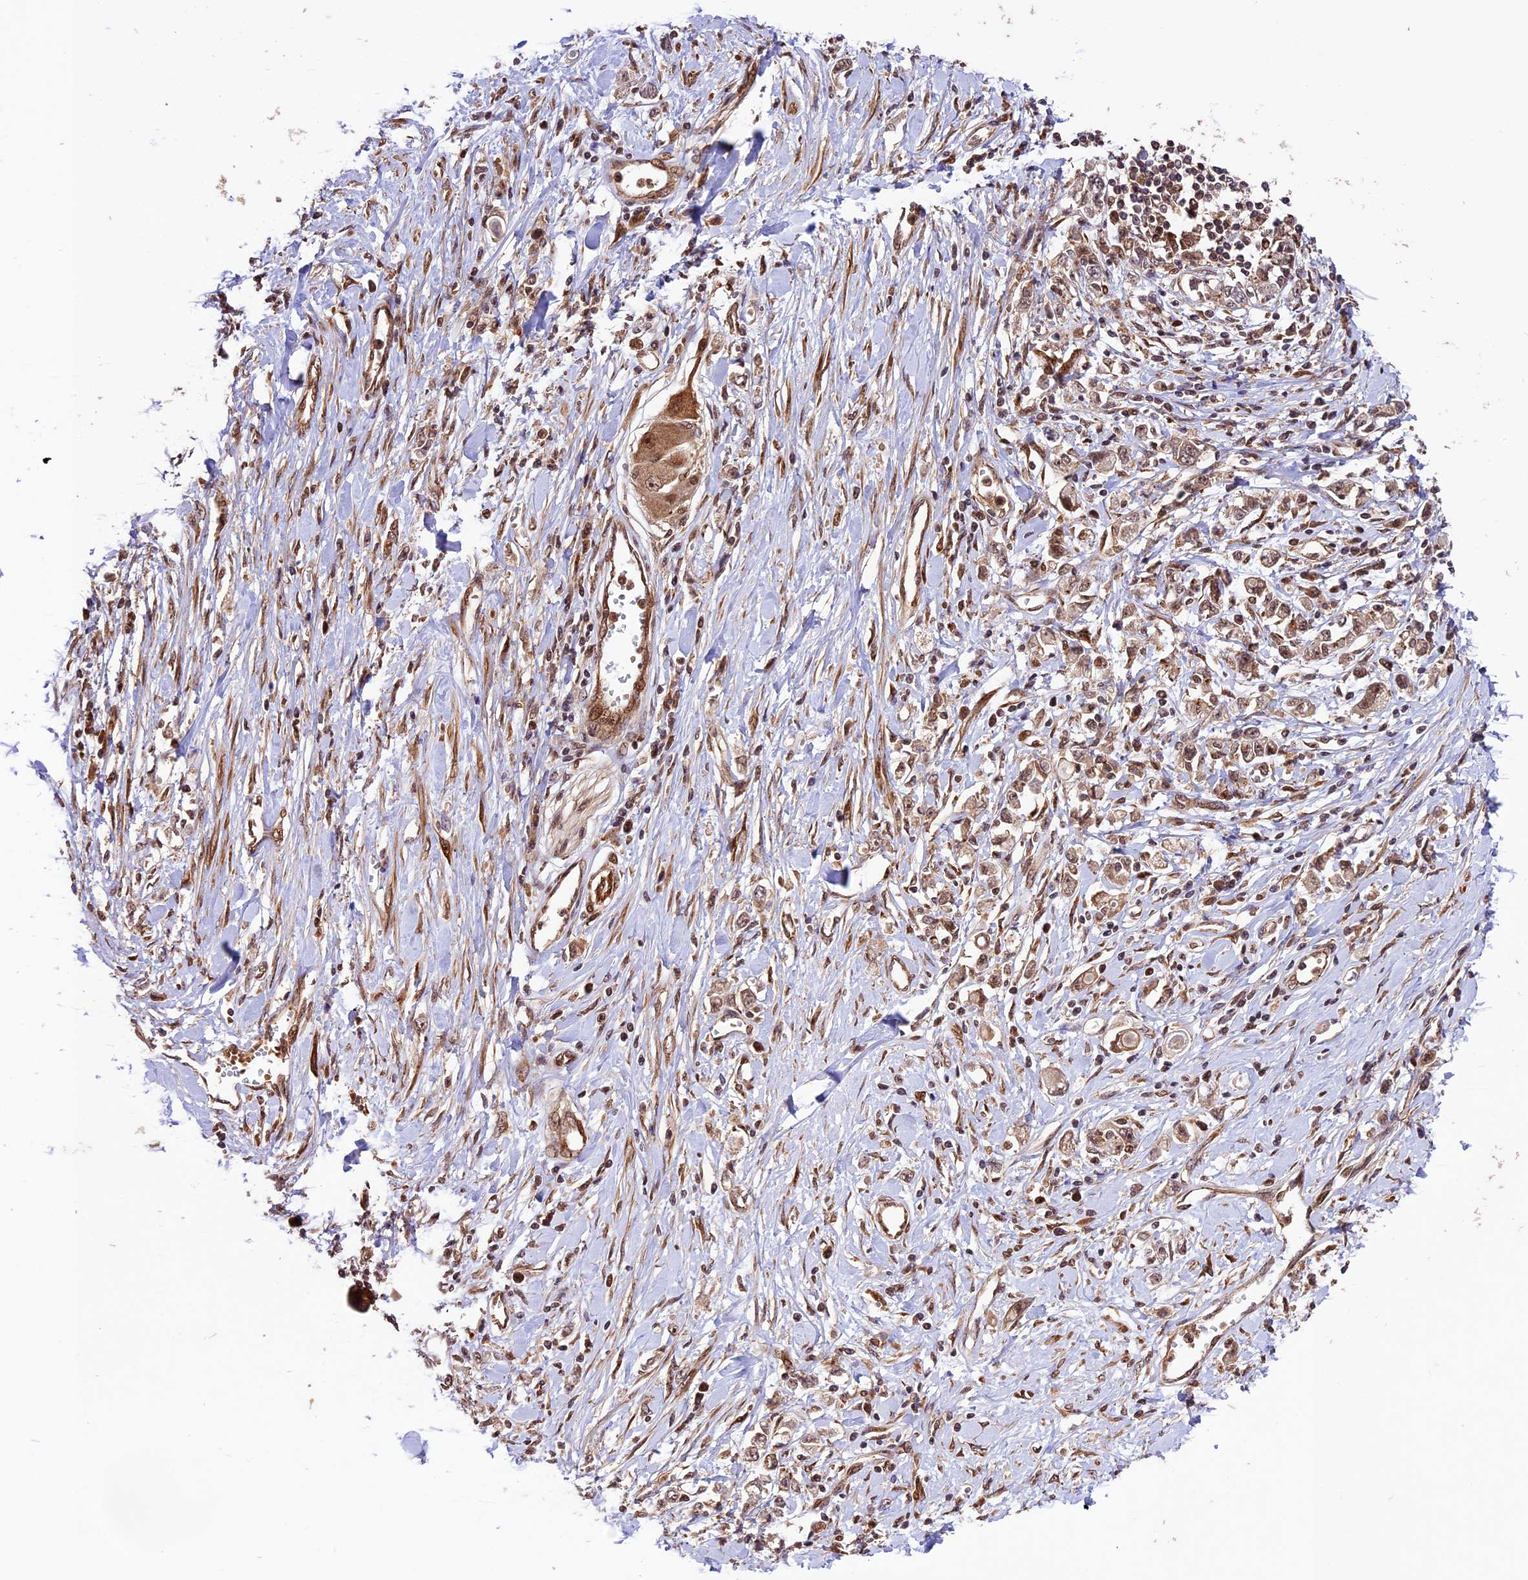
{"staining": {"intensity": "weak", "quantity": ">75%", "location": "cytoplasmic/membranous,nuclear"}, "tissue": "stomach cancer", "cell_type": "Tumor cells", "image_type": "cancer", "snomed": [{"axis": "morphology", "description": "Adenocarcinoma, NOS"}, {"axis": "topography", "description": "Stomach"}], "caption": "High-power microscopy captured an immunohistochemistry image of stomach cancer, revealing weak cytoplasmic/membranous and nuclear expression in approximately >75% of tumor cells. (Stains: DAB in brown, nuclei in blue, Microscopy: brightfield microscopy at high magnification).", "gene": "DHX38", "patient": {"sex": "female", "age": 76}}